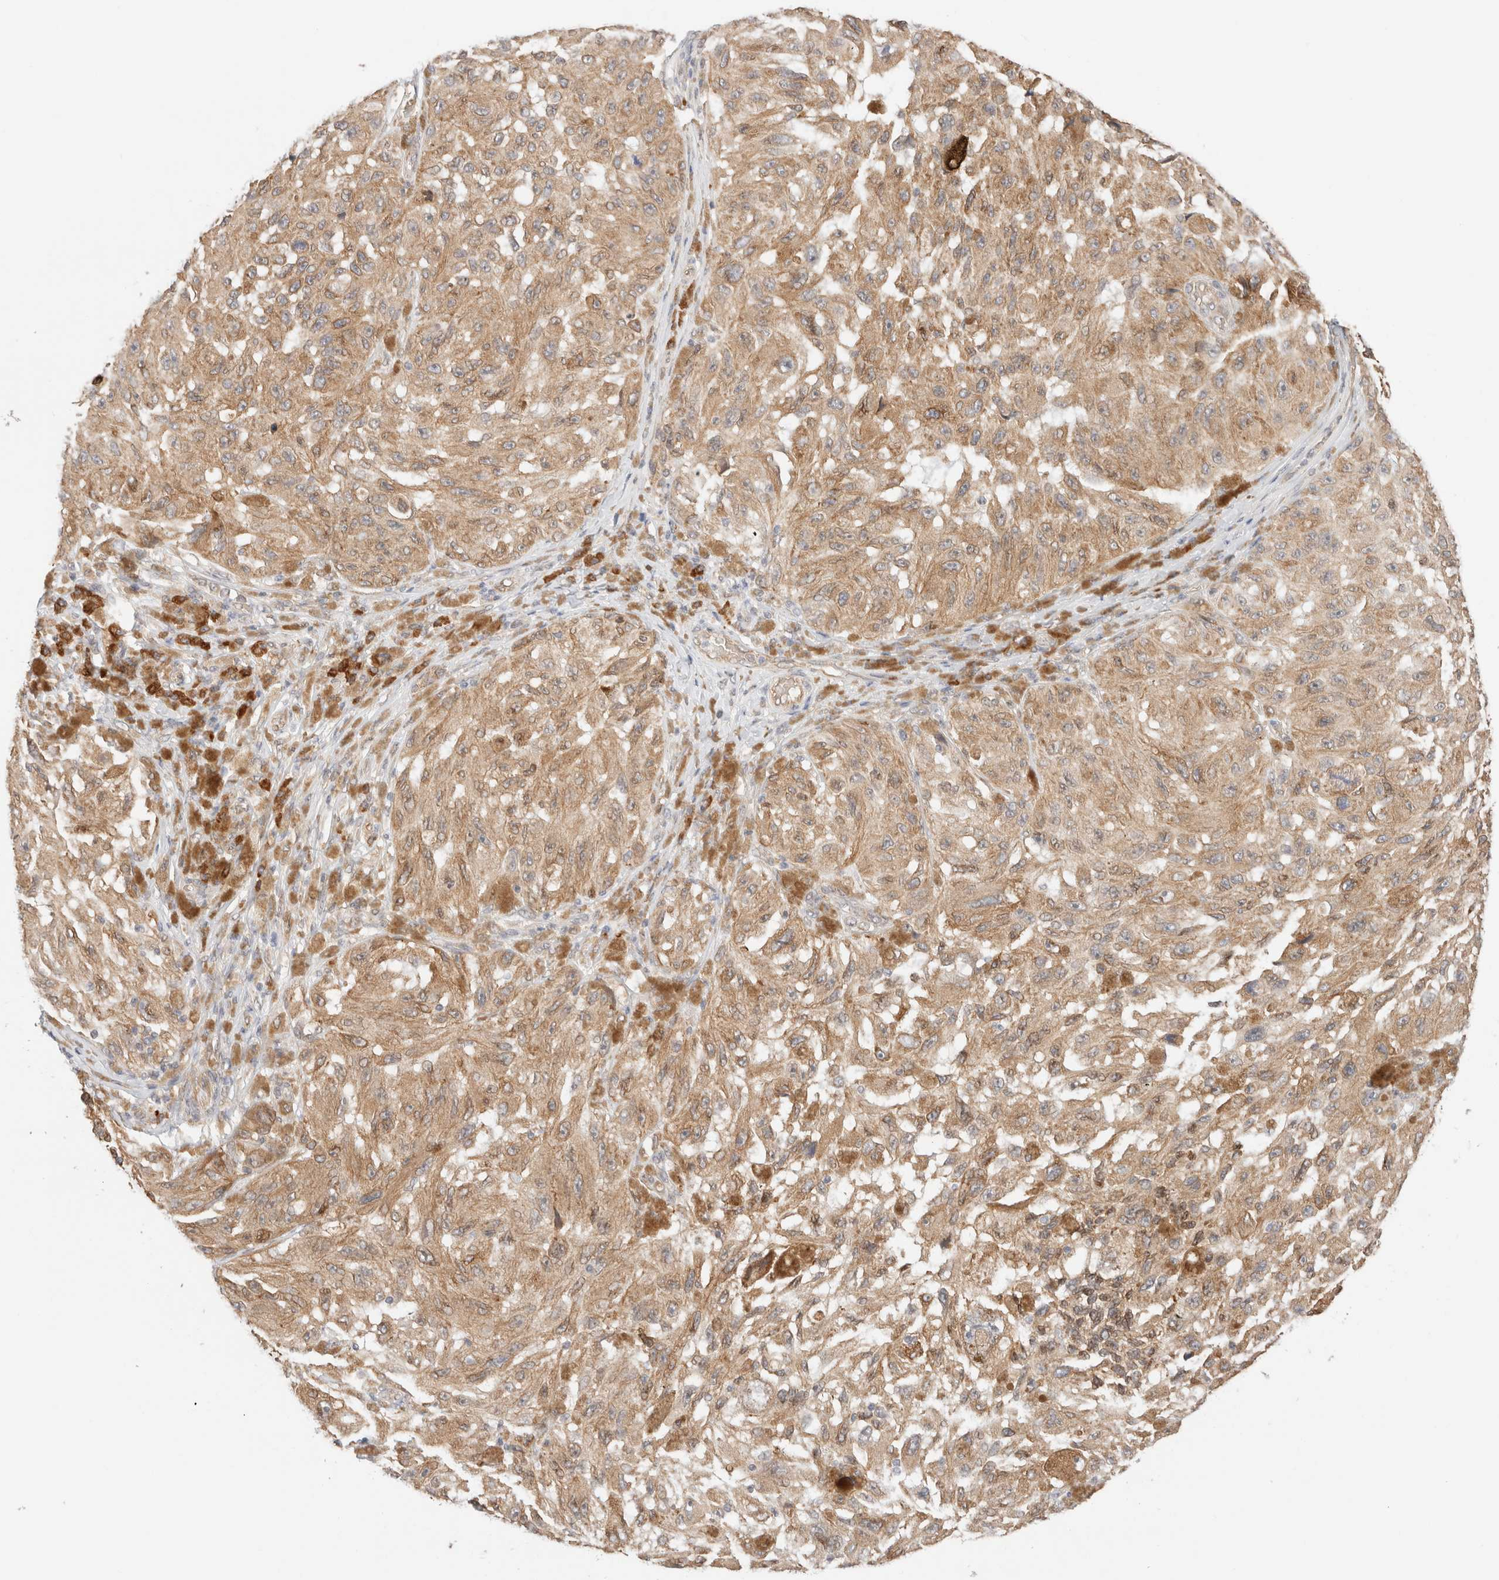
{"staining": {"intensity": "moderate", "quantity": ">75%", "location": "cytoplasmic/membranous"}, "tissue": "melanoma", "cell_type": "Tumor cells", "image_type": "cancer", "snomed": [{"axis": "morphology", "description": "Malignant melanoma, NOS"}, {"axis": "topography", "description": "Skin"}], "caption": "Immunohistochemistry (IHC) (DAB (3,3'-diaminobenzidine)) staining of human malignant melanoma exhibits moderate cytoplasmic/membranous protein expression in about >75% of tumor cells.", "gene": "SYVN1", "patient": {"sex": "female", "age": 73}}